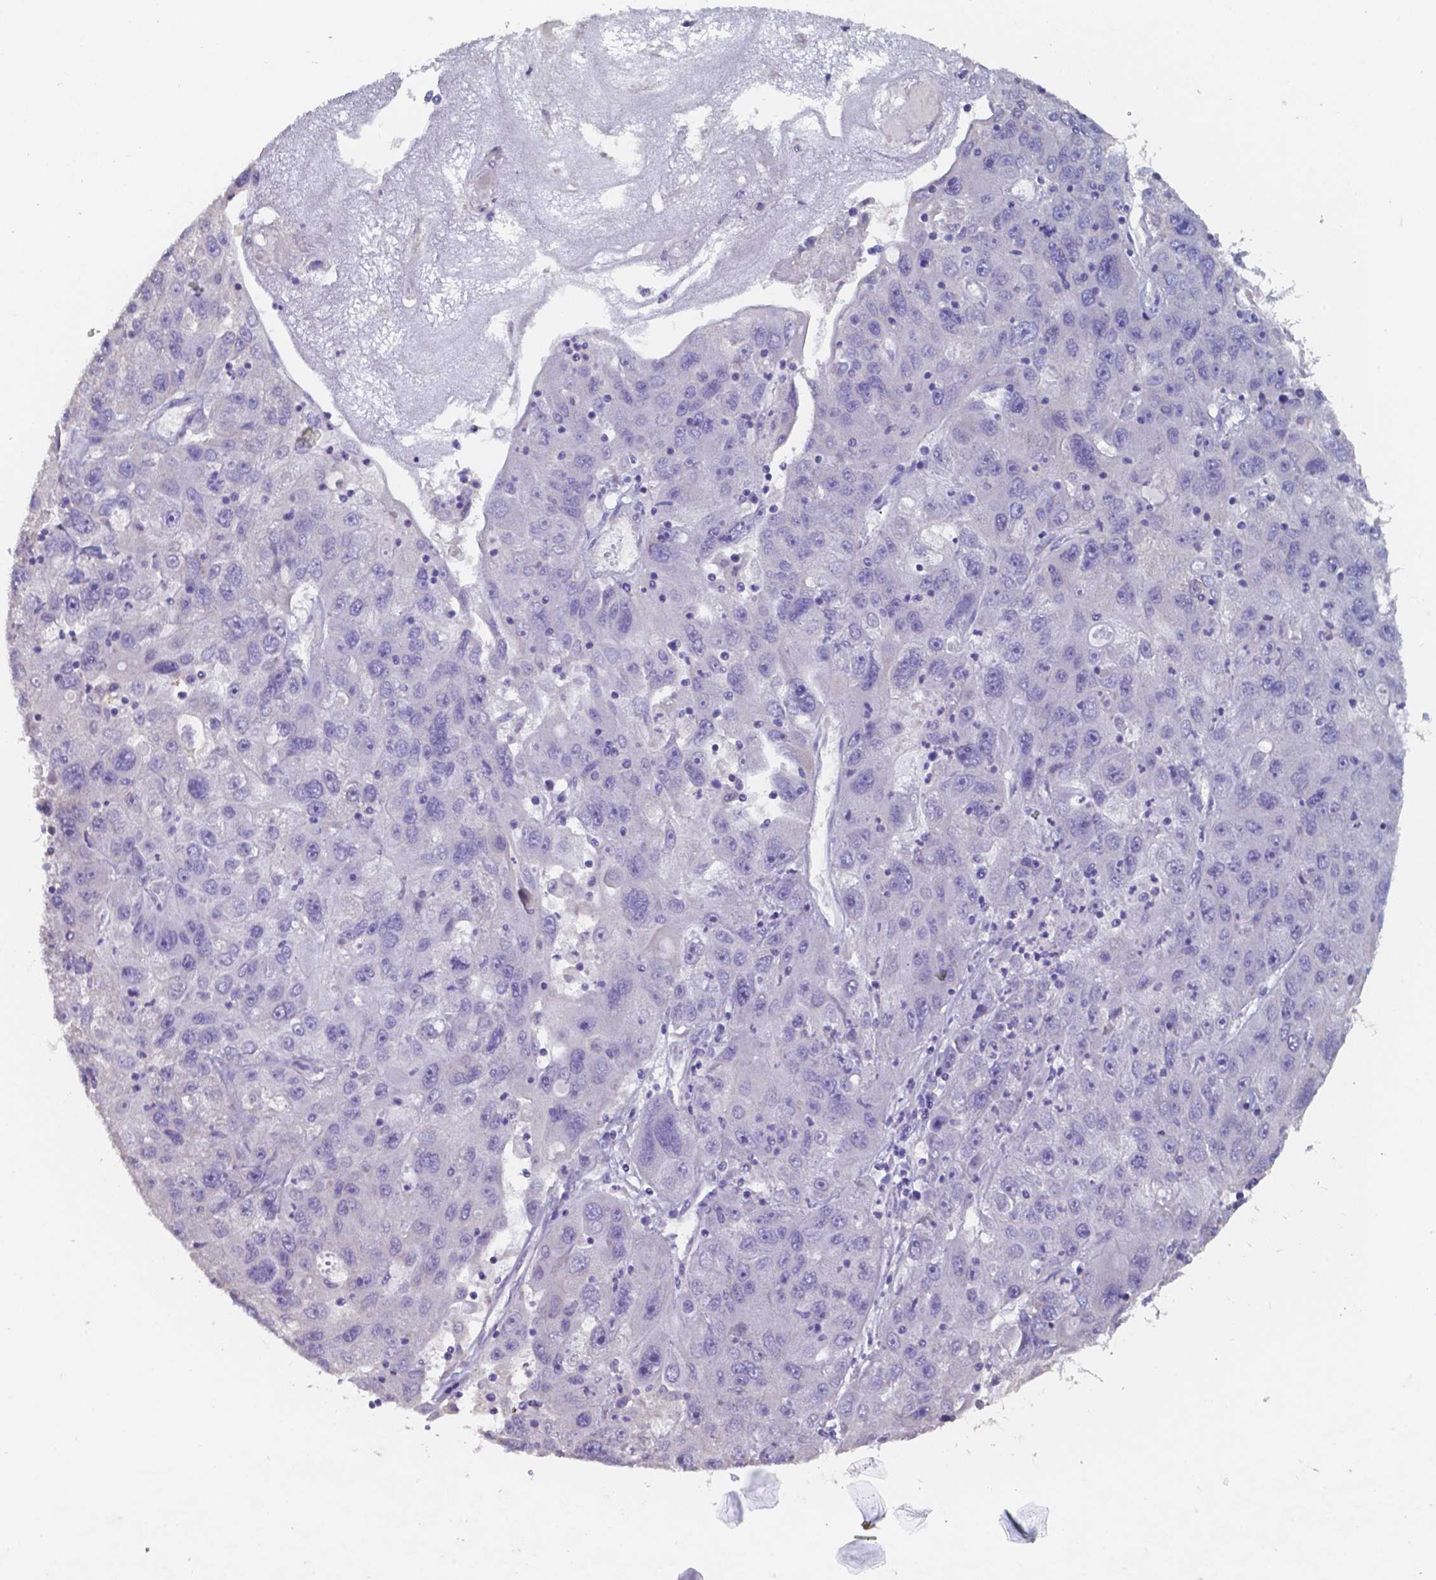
{"staining": {"intensity": "negative", "quantity": "none", "location": "none"}, "tissue": "stomach cancer", "cell_type": "Tumor cells", "image_type": "cancer", "snomed": [{"axis": "morphology", "description": "Adenocarcinoma, NOS"}, {"axis": "topography", "description": "Stomach"}], "caption": "This image is of adenocarcinoma (stomach) stained with IHC to label a protein in brown with the nuclei are counter-stained blue. There is no positivity in tumor cells.", "gene": "FOXJ1", "patient": {"sex": "male", "age": 56}}